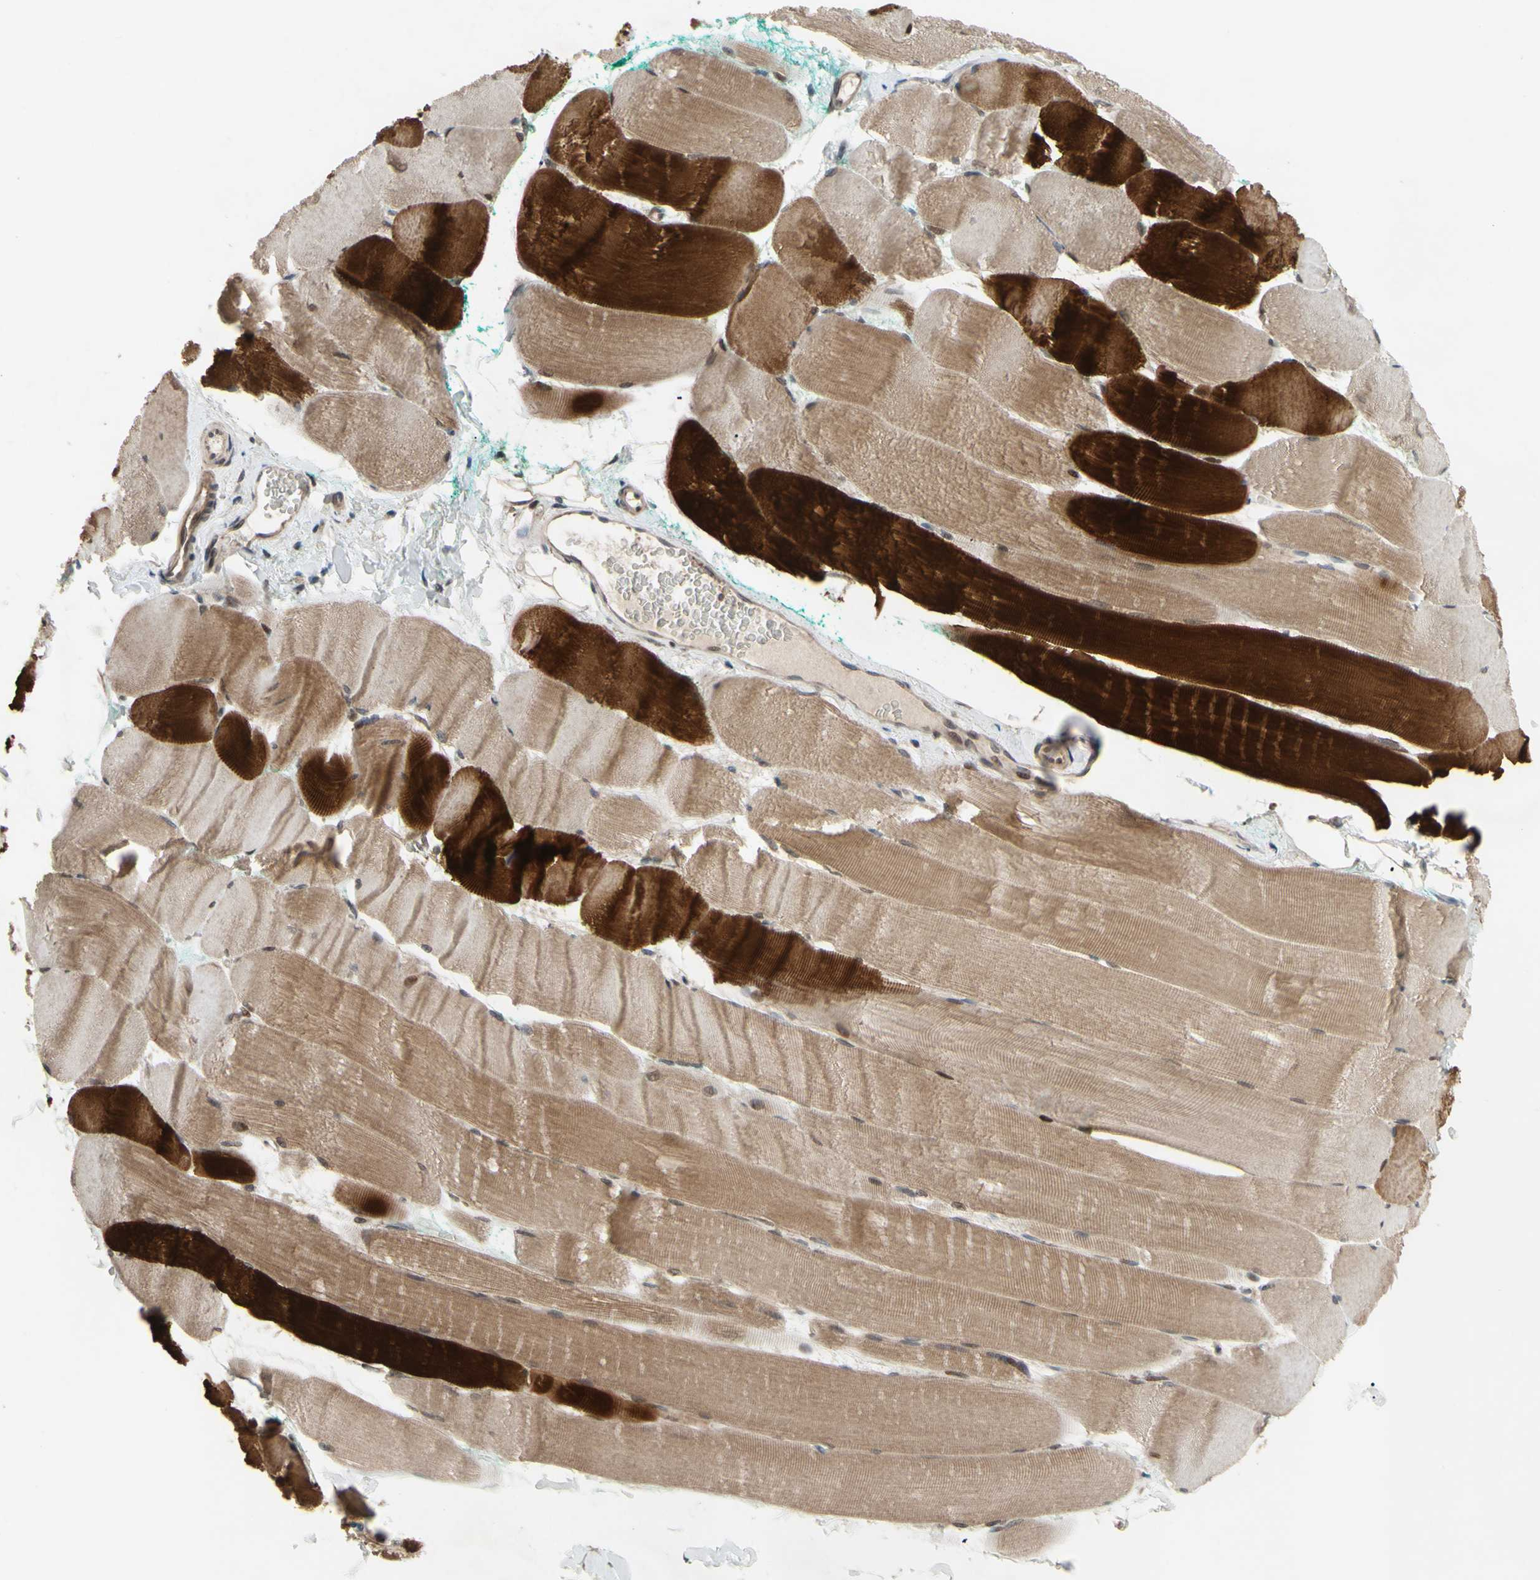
{"staining": {"intensity": "moderate", "quantity": "25%-75%", "location": "cytoplasmic/membranous"}, "tissue": "skeletal muscle", "cell_type": "Myocytes", "image_type": "normal", "snomed": [{"axis": "morphology", "description": "Normal tissue, NOS"}, {"axis": "morphology", "description": "Squamous cell carcinoma, NOS"}, {"axis": "topography", "description": "Skeletal muscle"}], "caption": "Immunohistochemical staining of benign skeletal muscle displays 25%-75% levels of moderate cytoplasmic/membranous protein staining in approximately 25%-75% of myocytes.", "gene": "CD164", "patient": {"sex": "male", "age": 51}}